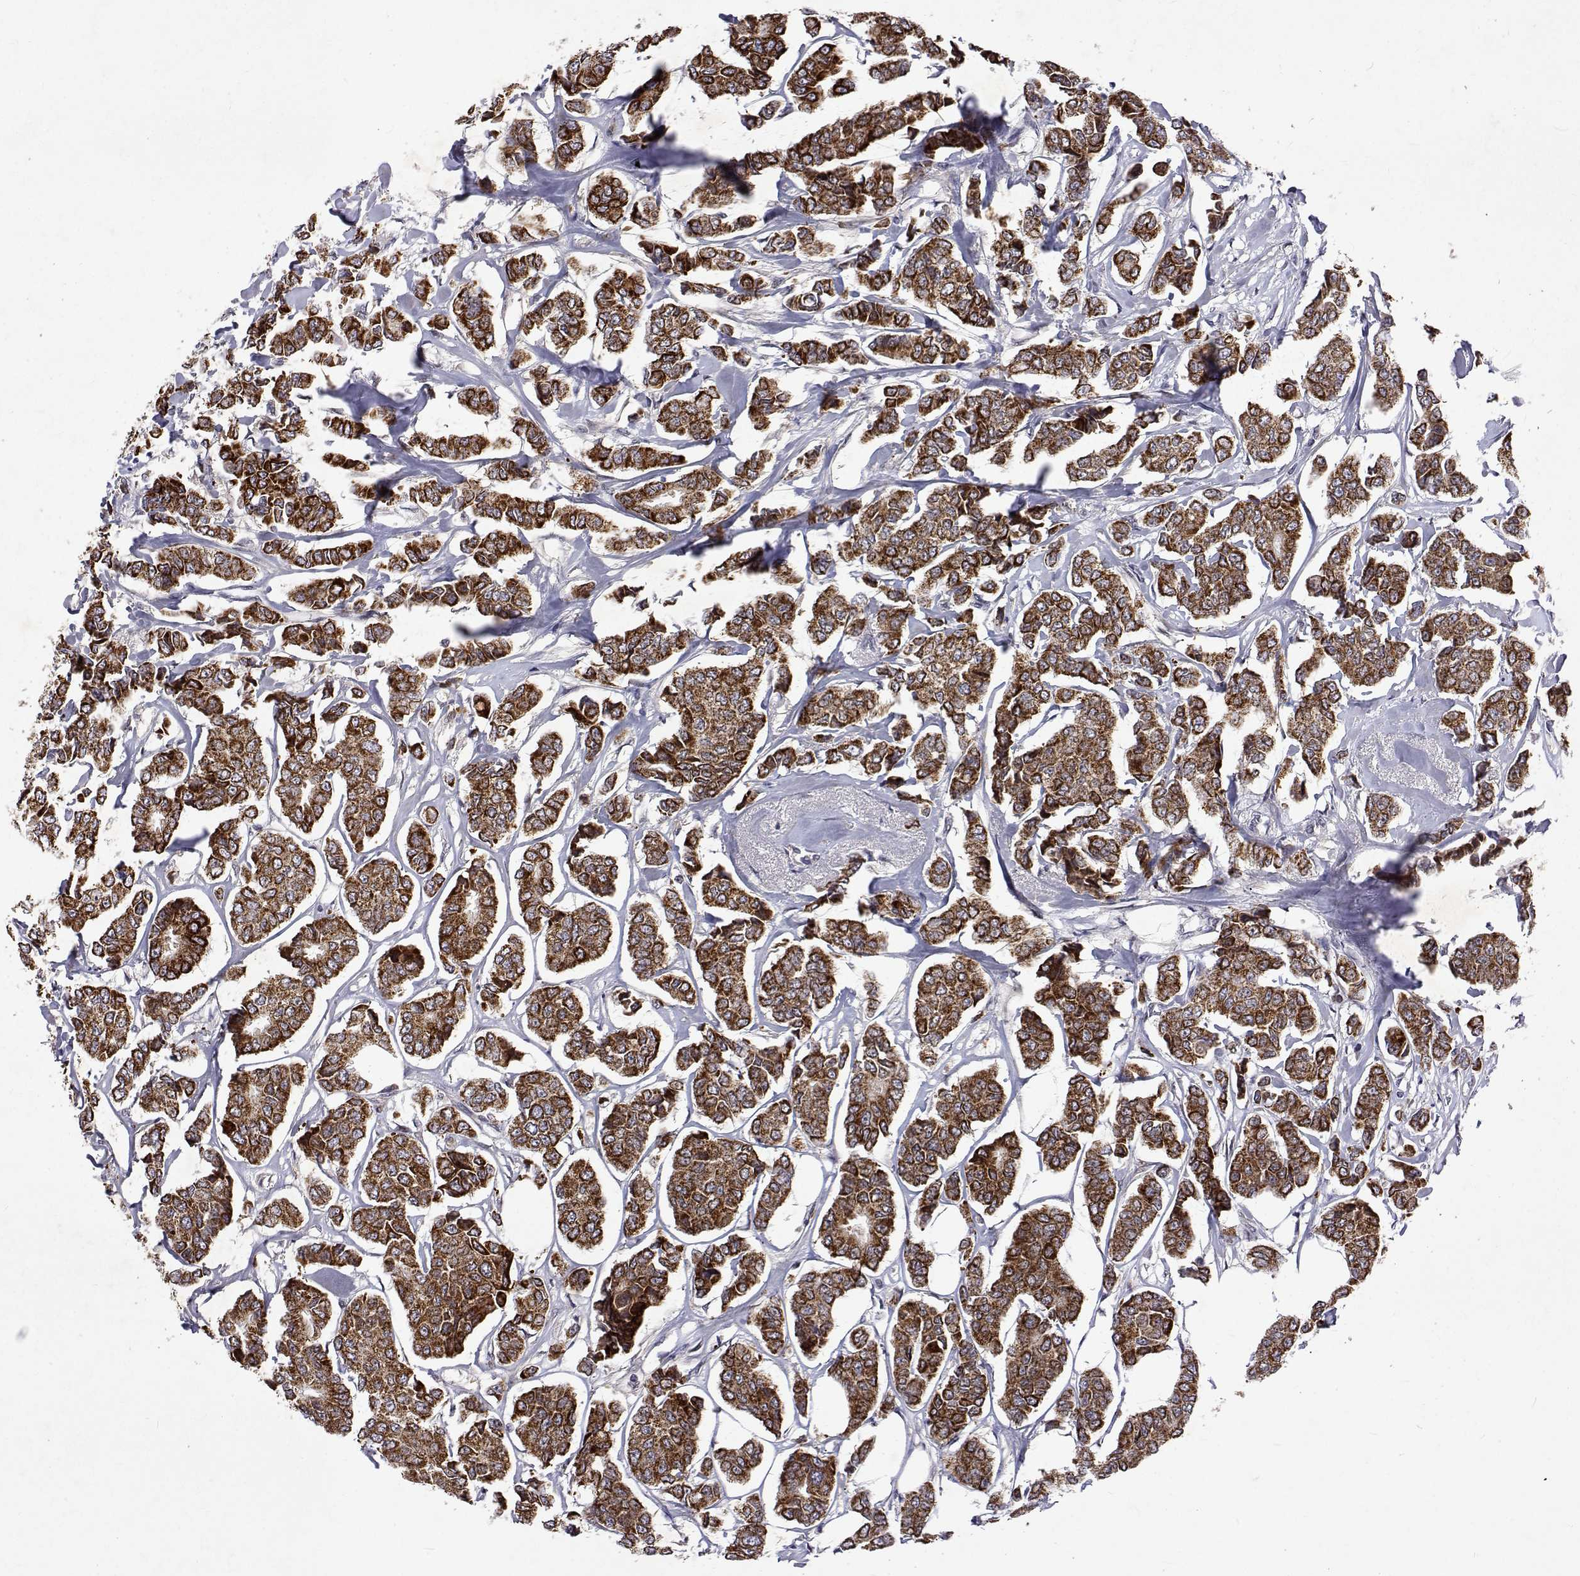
{"staining": {"intensity": "strong", "quantity": ">75%", "location": "cytoplasmic/membranous"}, "tissue": "breast cancer", "cell_type": "Tumor cells", "image_type": "cancer", "snomed": [{"axis": "morphology", "description": "Duct carcinoma"}, {"axis": "topography", "description": "Breast"}], "caption": "Breast cancer stained with a brown dye shows strong cytoplasmic/membranous positive expression in approximately >75% of tumor cells.", "gene": "ALKBH8", "patient": {"sex": "female", "age": 94}}